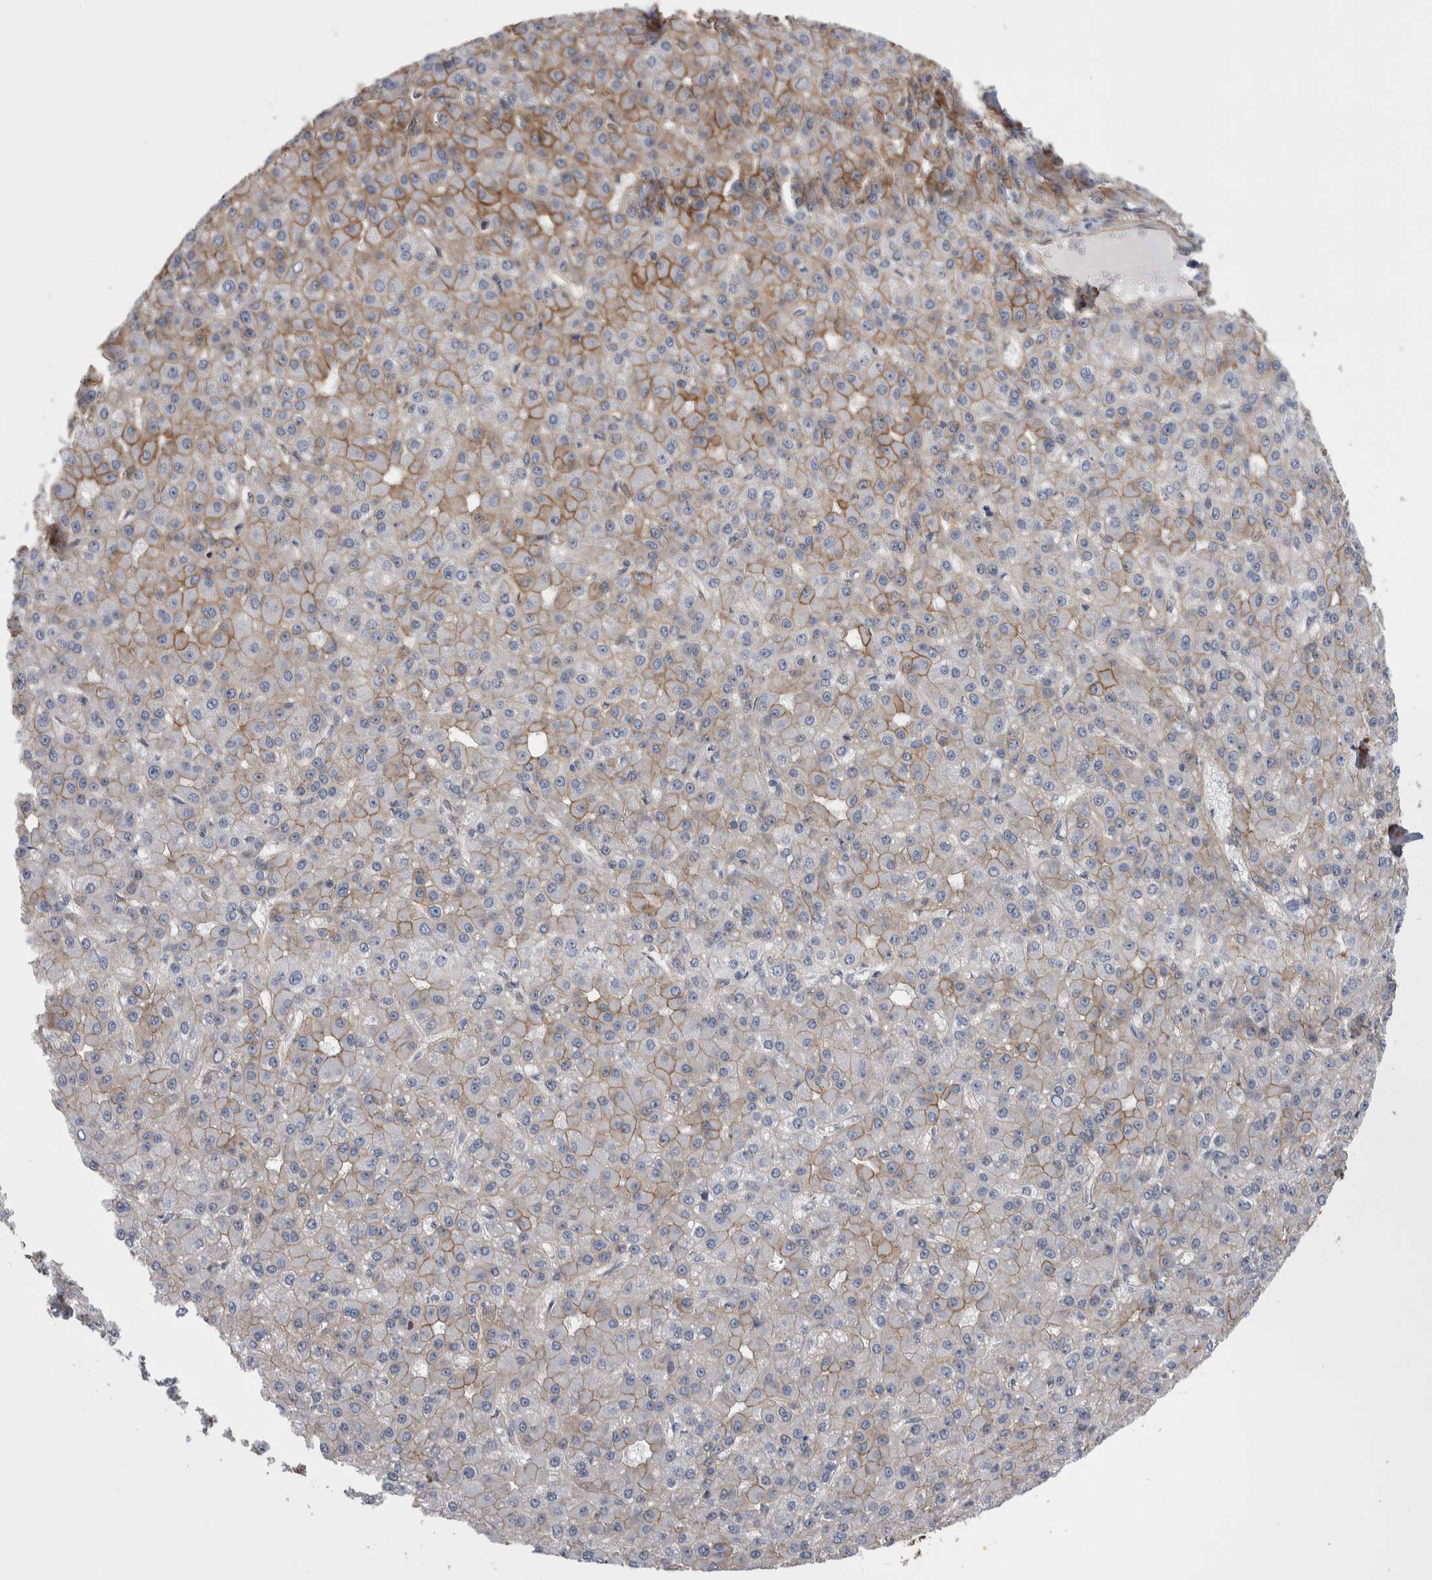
{"staining": {"intensity": "moderate", "quantity": "25%-75%", "location": "cytoplasmic/membranous"}, "tissue": "liver cancer", "cell_type": "Tumor cells", "image_type": "cancer", "snomed": [{"axis": "morphology", "description": "Carcinoma, Hepatocellular, NOS"}, {"axis": "topography", "description": "Liver"}], "caption": "About 25%-75% of tumor cells in human hepatocellular carcinoma (liver) demonstrate moderate cytoplasmic/membranous protein expression as visualized by brown immunohistochemical staining.", "gene": "KIF12", "patient": {"sex": "male", "age": 67}}